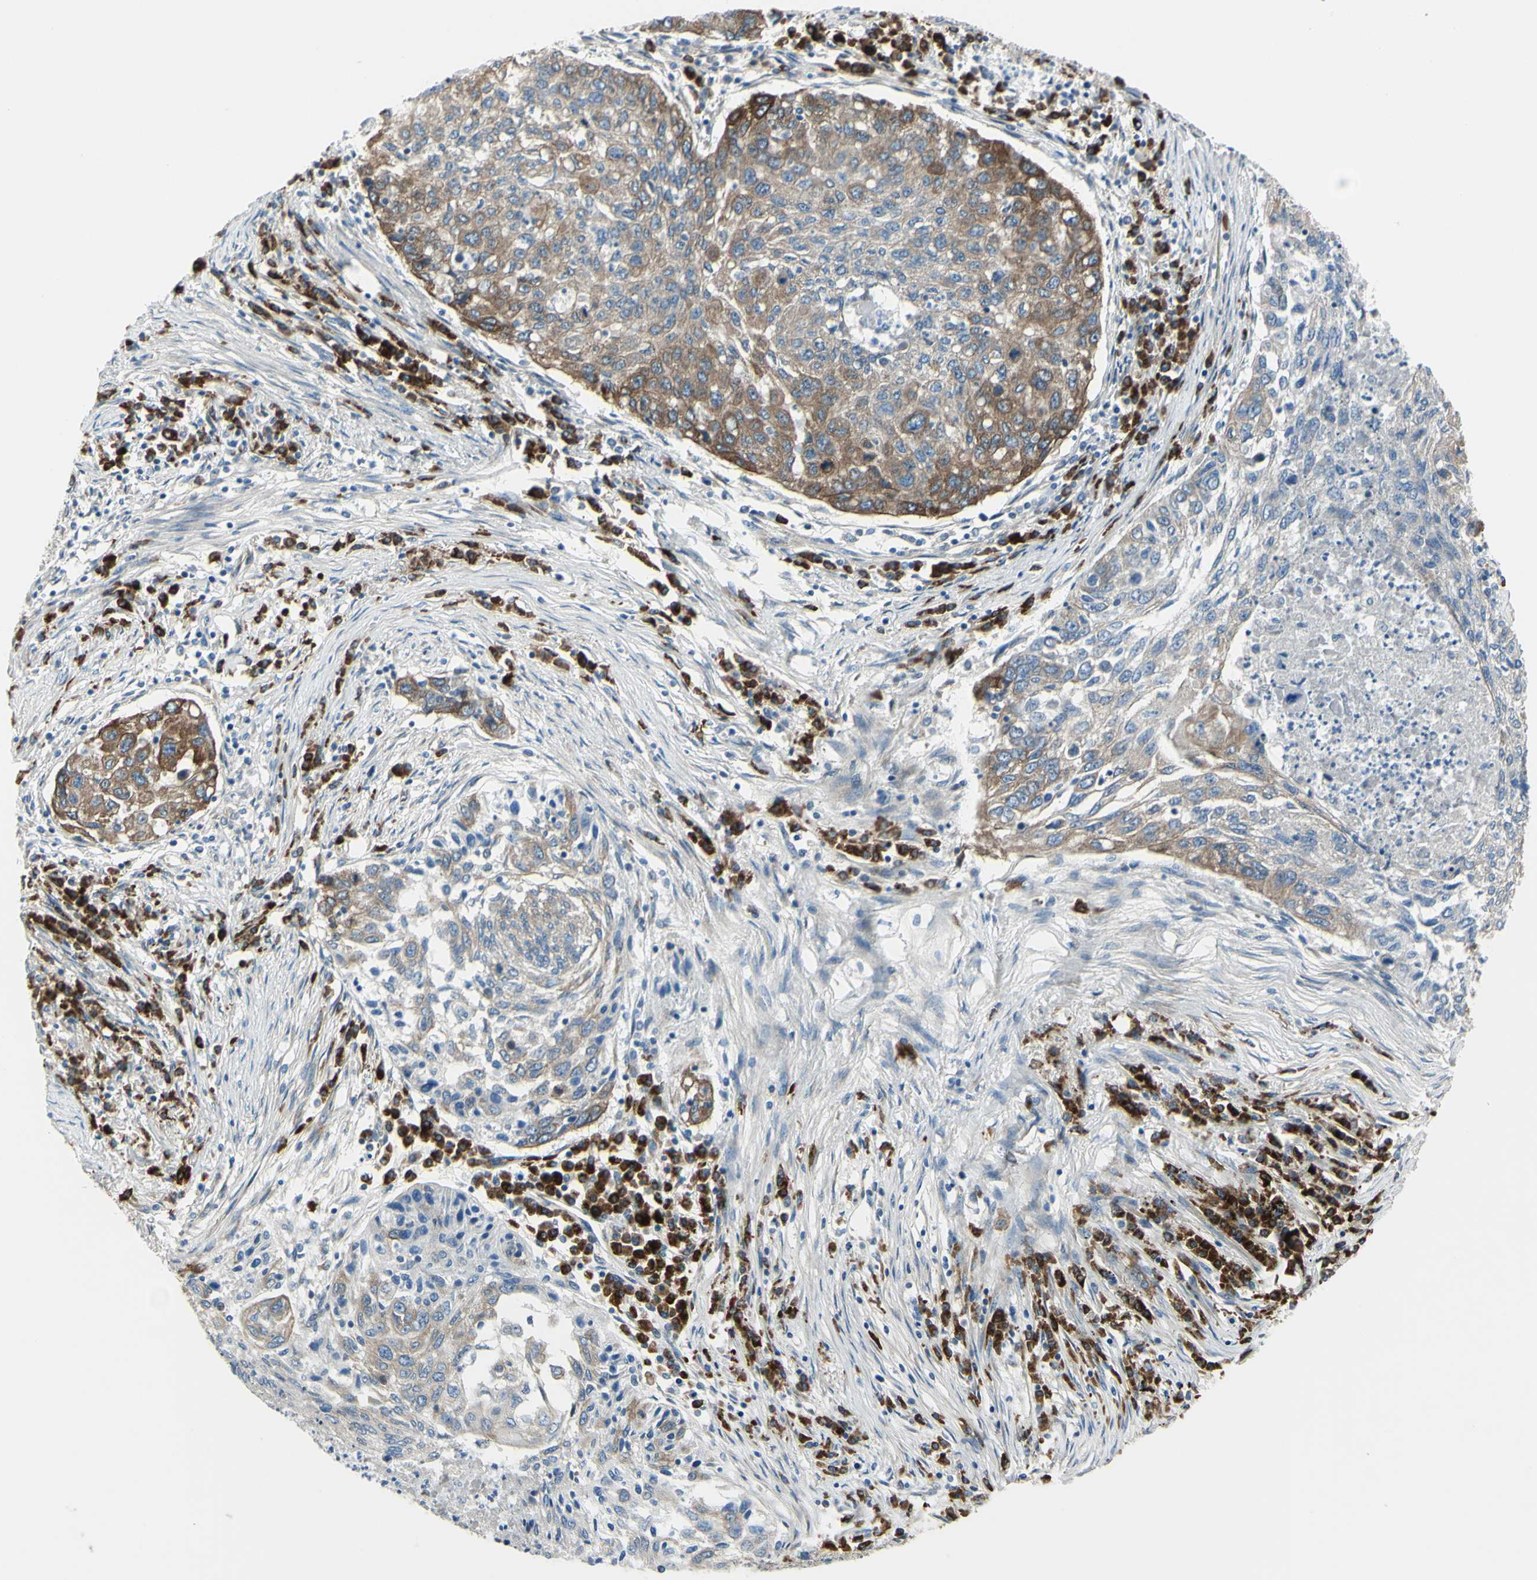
{"staining": {"intensity": "moderate", "quantity": ">75%", "location": "cytoplasmic/membranous"}, "tissue": "lung cancer", "cell_type": "Tumor cells", "image_type": "cancer", "snomed": [{"axis": "morphology", "description": "Squamous cell carcinoma, NOS"}, {"axis": "topography", "description": "Lung"}], "caption": "Lung squamous cell carcinoma stained with a protein marker displays moderate staining in tumor cells.", "gene": "SELENOS", "patient": {"sex": "female", "age": 63}}